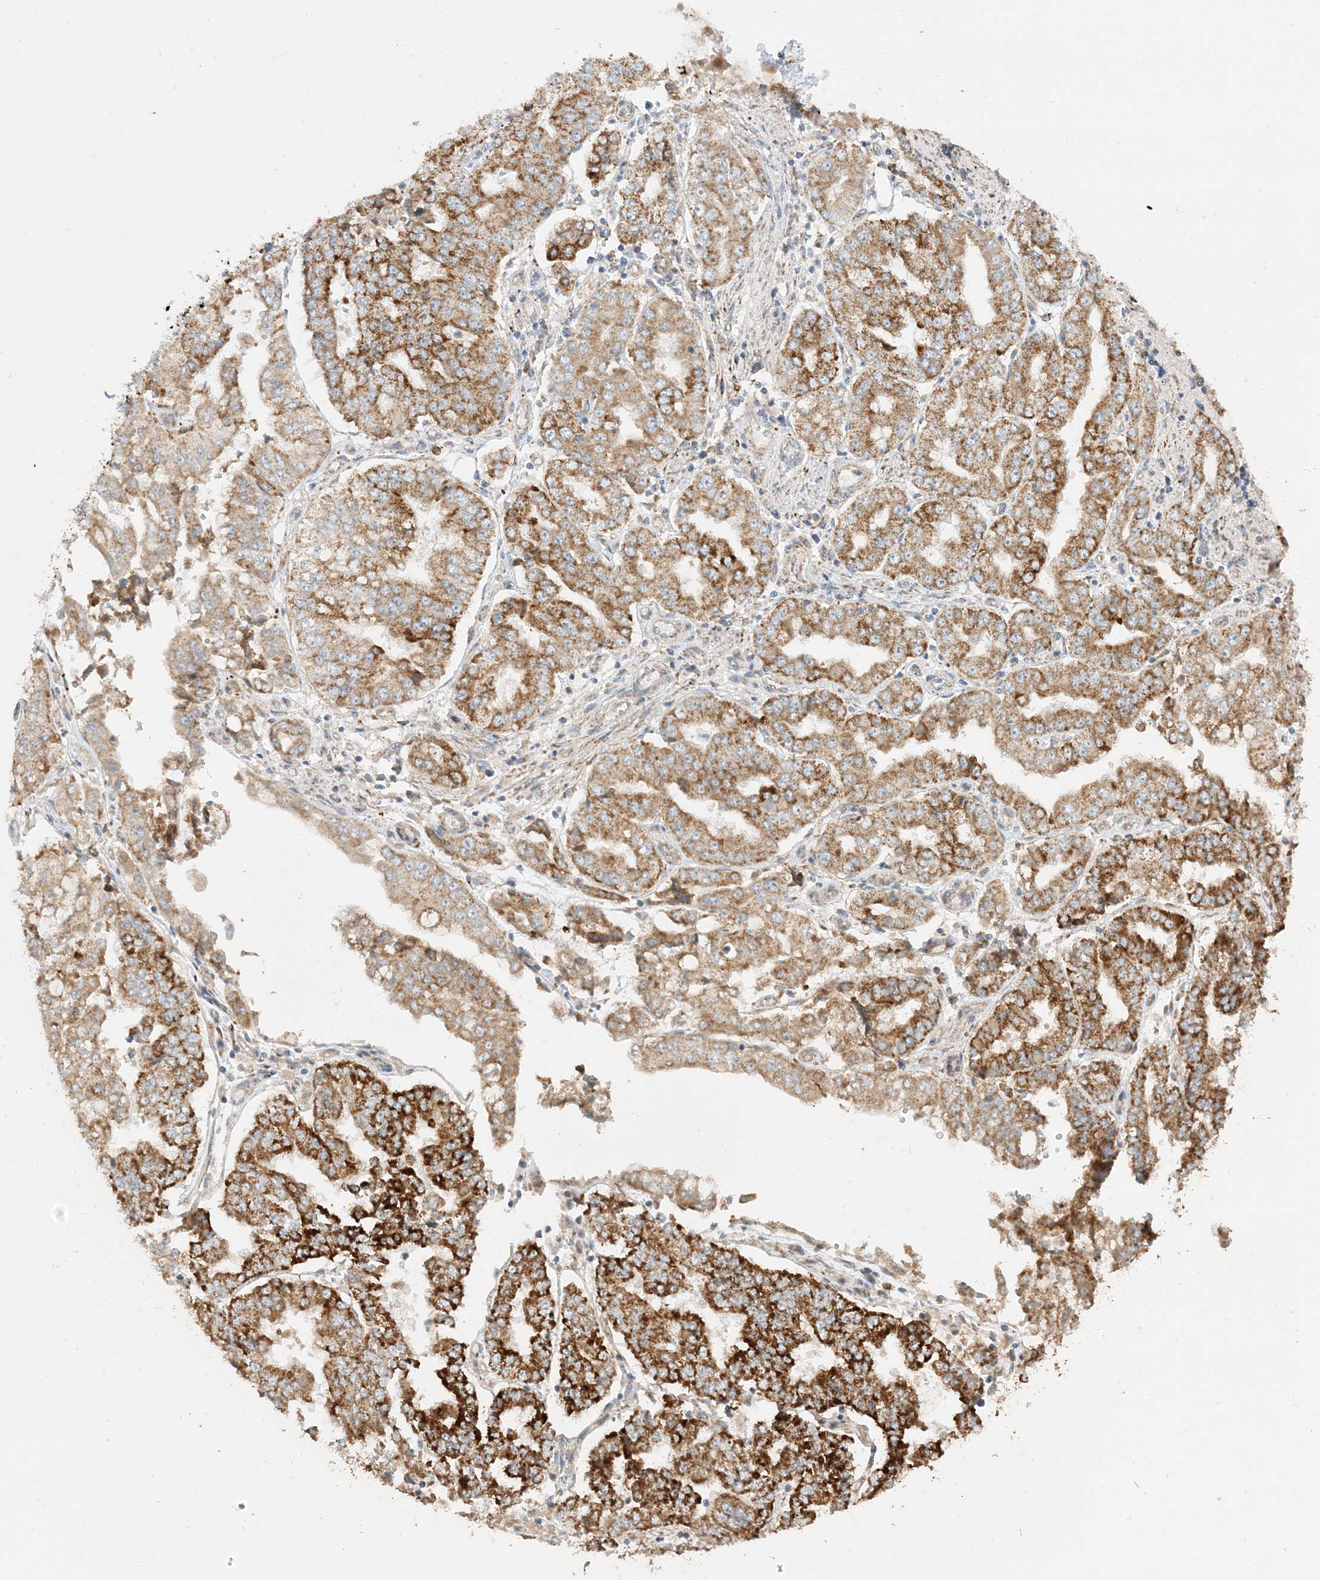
{"staining": {"intensity": "strong", "quantity": ">75%", "location": "cytoplasmic/membranous"}, "tissue": "stomach cancer", "cell_type": "Tumor cells", "image_type": "cancer", "snomed": [{"axis": "morphology", "description": "Adenocarcinoma, NOS"}, {"axis": "topography", "description": "Stomach"}], "caption": "High-power microscopy captured an IHC photomicrograph of stomach adenocarcinoma, revealing strong cytoplasmic/membranous staining in about >75% of tumor cells.", "gene": "NDUFAF3", "patient": {"sex": "male", "age": 76}}